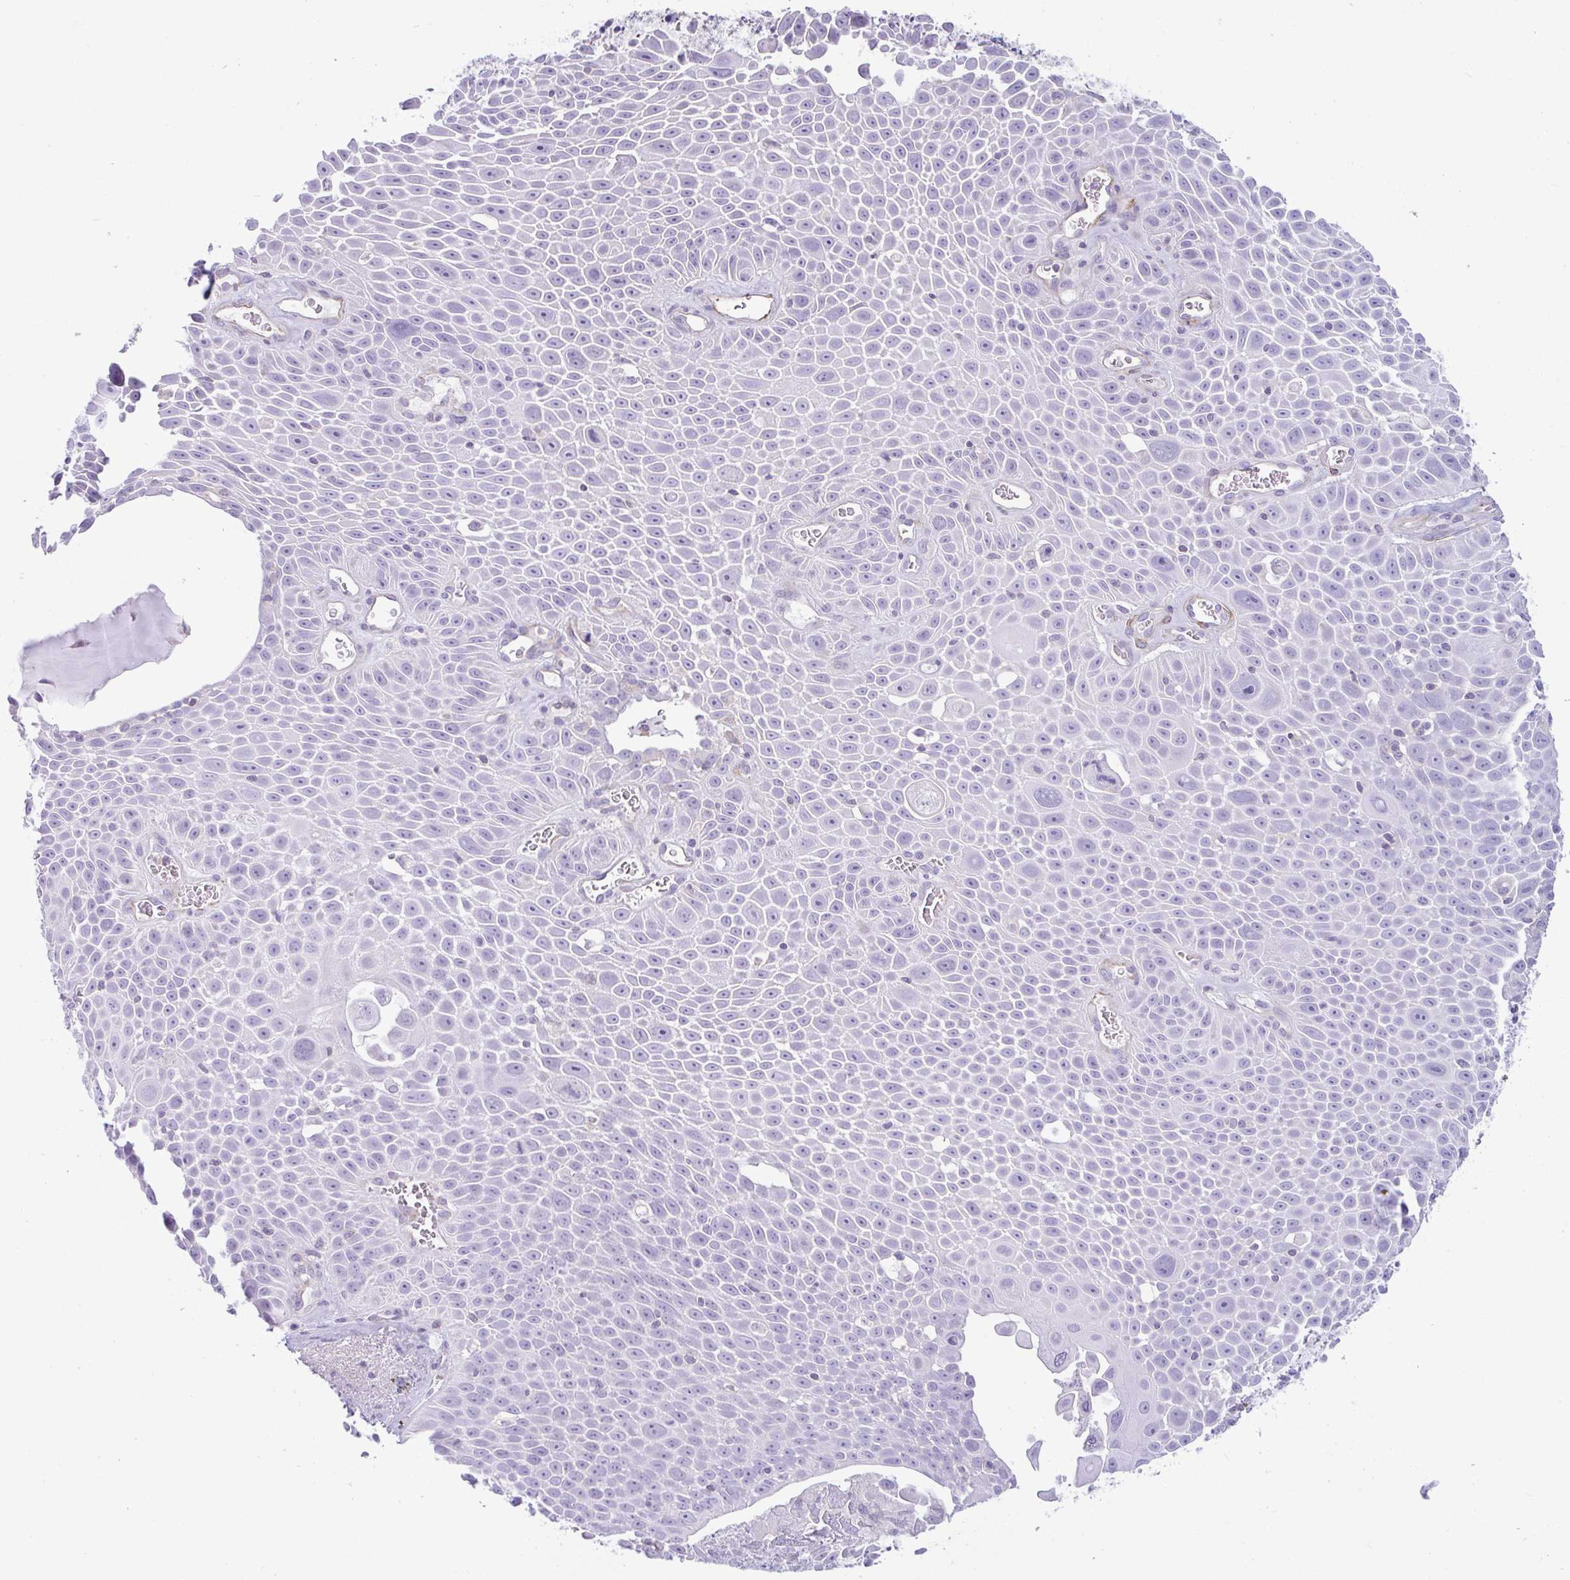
{"staining": {"intensity": "negative", "quantity": "none", "location": "none"}, "tissue": "lung cancer", "cell_type": "Tumor cells", "image_type": "cancer", "snomed": [{"axis": "morphology", "description": "Squamous cell carcinoma, NOS"}, {"axis": "morphology", "description": "Squamous cell carcinoma, metastatic, NOS"}, {"axis": "topography", "description": "Lymph node"}, {"axis": "topography", "description": "Lung"}], "caption": "This is an immunohistochemistry photomicrograph of lung cancer. There is no positivity in tumor cells.", "gene": "CDRT15", "patient": {"sex": "female", "age": 62}}